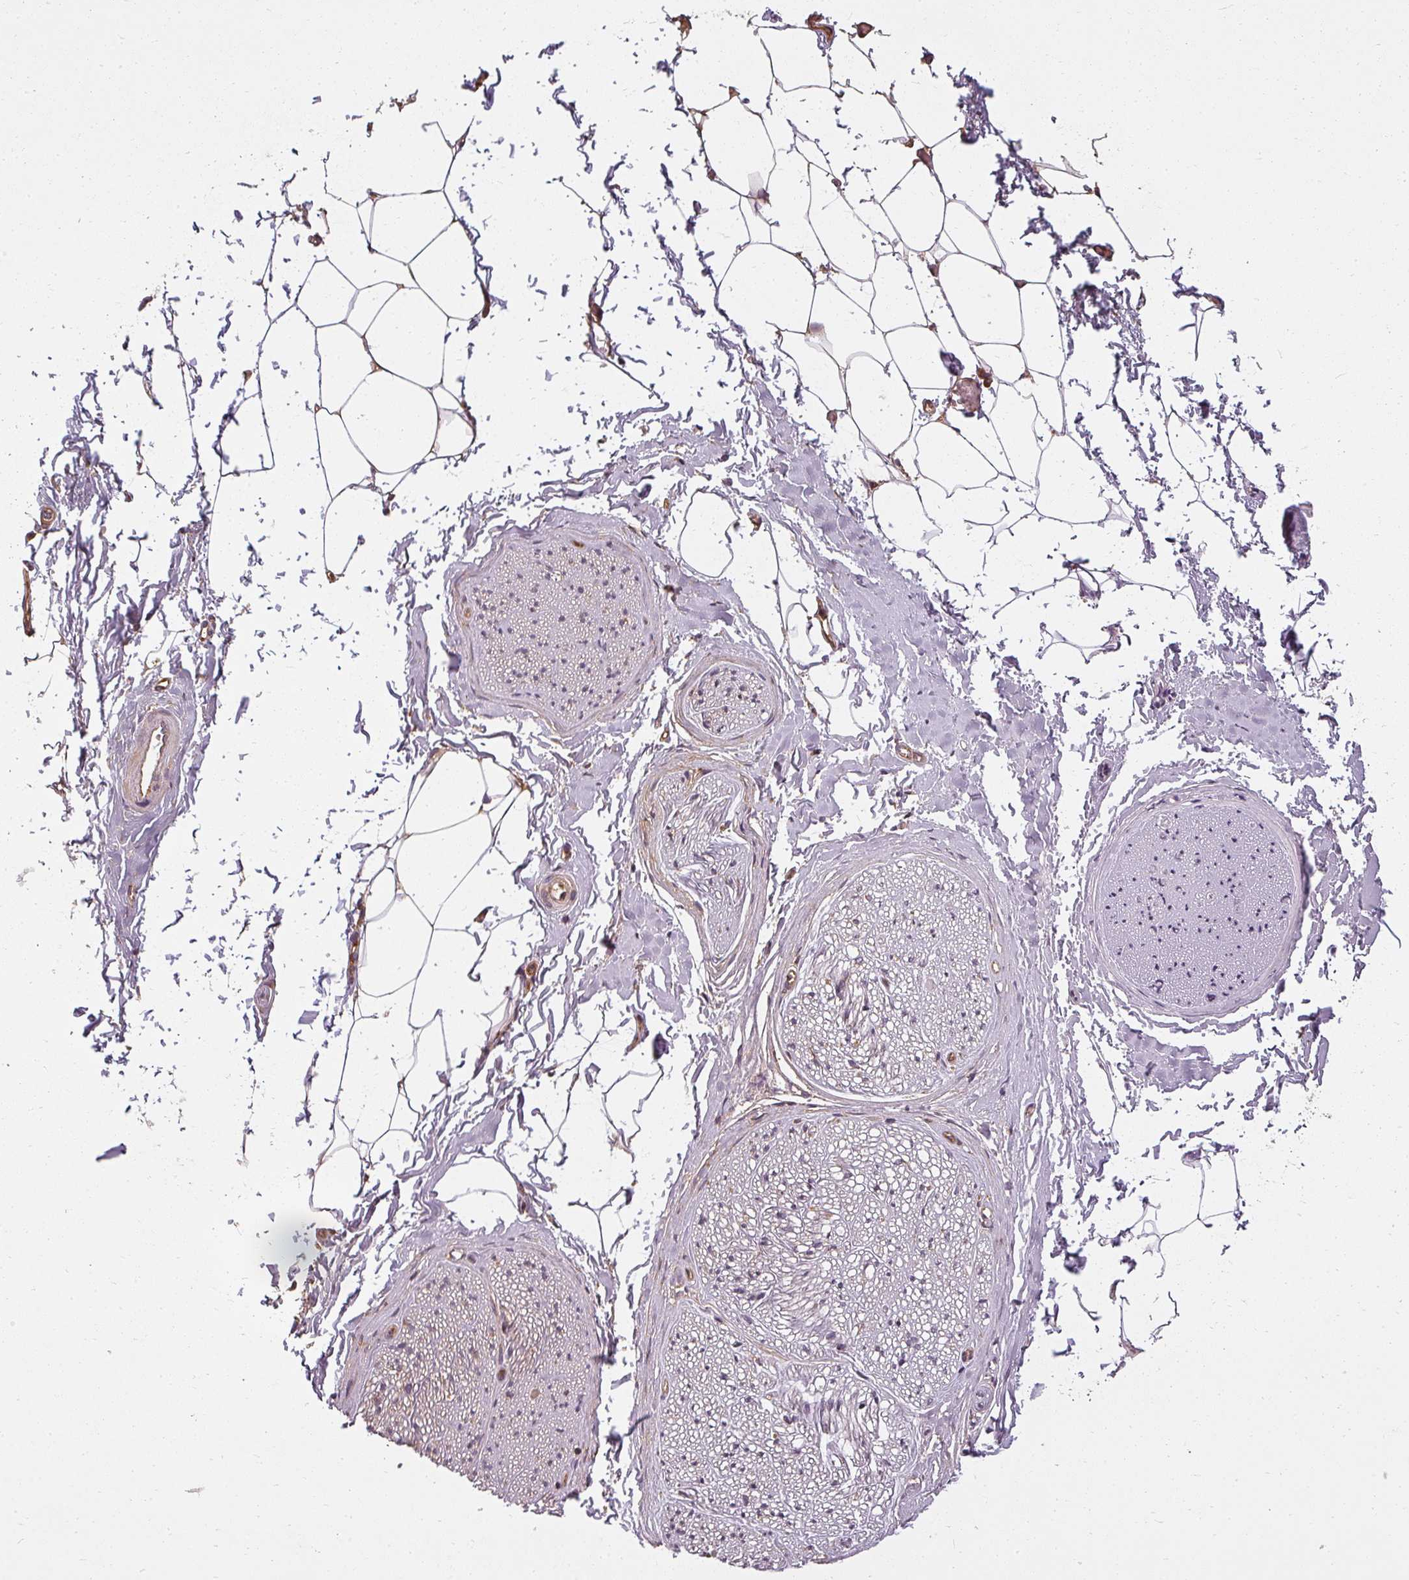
{"staining": {"intensity": "negative", "quantity": "none", "location": "none"}, "tissue": "adipose tissue", "cell_type": "Adipocytes", "image_type": "normal", "snomed": [{"axis": "morphology", "description": "Normal tissue, NOS"}, {"axis": "morphology", "description": "Adenocarcinoma, High grade"}, {"axis": "topography", "description": "Prostate"}, {"axis": "topography", "description": "Peripheral nerve tissue"}], "caption": "Micrograph shows no protein expression in adipocytes of normal adipose tissue.", "gene": "RPL24", "patient": {"sex": "male", "age": 68}}